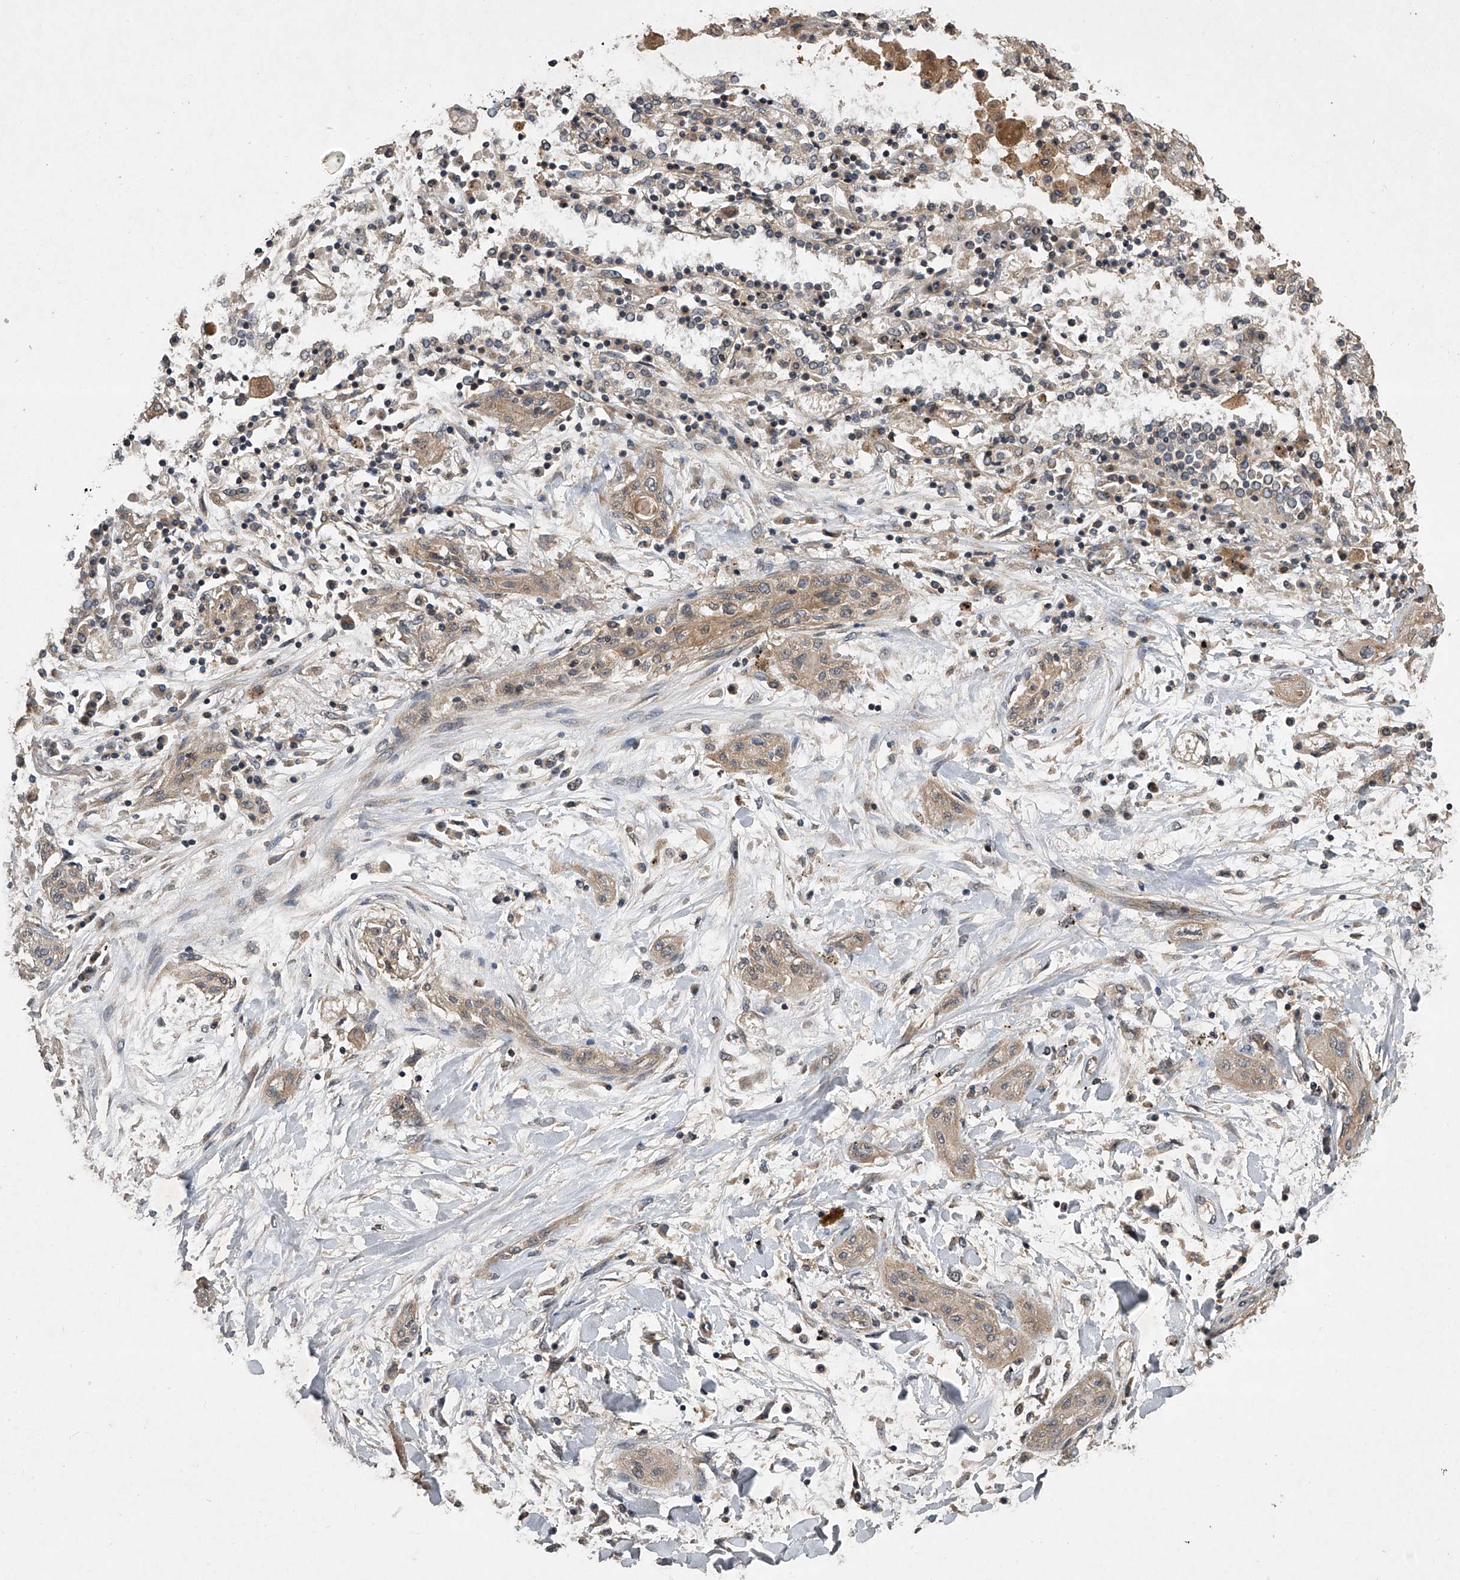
{"staining": {"intensity": "moderate", "quantity": ">75%", "location": "cytoplasmic/membranous"}, "tissue": "lung cancer", "cell_type": "Tumor cells", "image_type": "cancer", "snomed": [{"axis": "morphology", "description": "Squamous cell carcinoma, NOS"}, {"axis": "topography", "description": "Lung"}], "caption": "Lung cancer (squamous cell carcinoma) tissue shows moderate cytoplasmic/membranous staining in approximately >75% of tumor cells, visualized by immunohistochemistry.", "gene": "NFS1", "patient": {"sex": "female", "age": 47}}